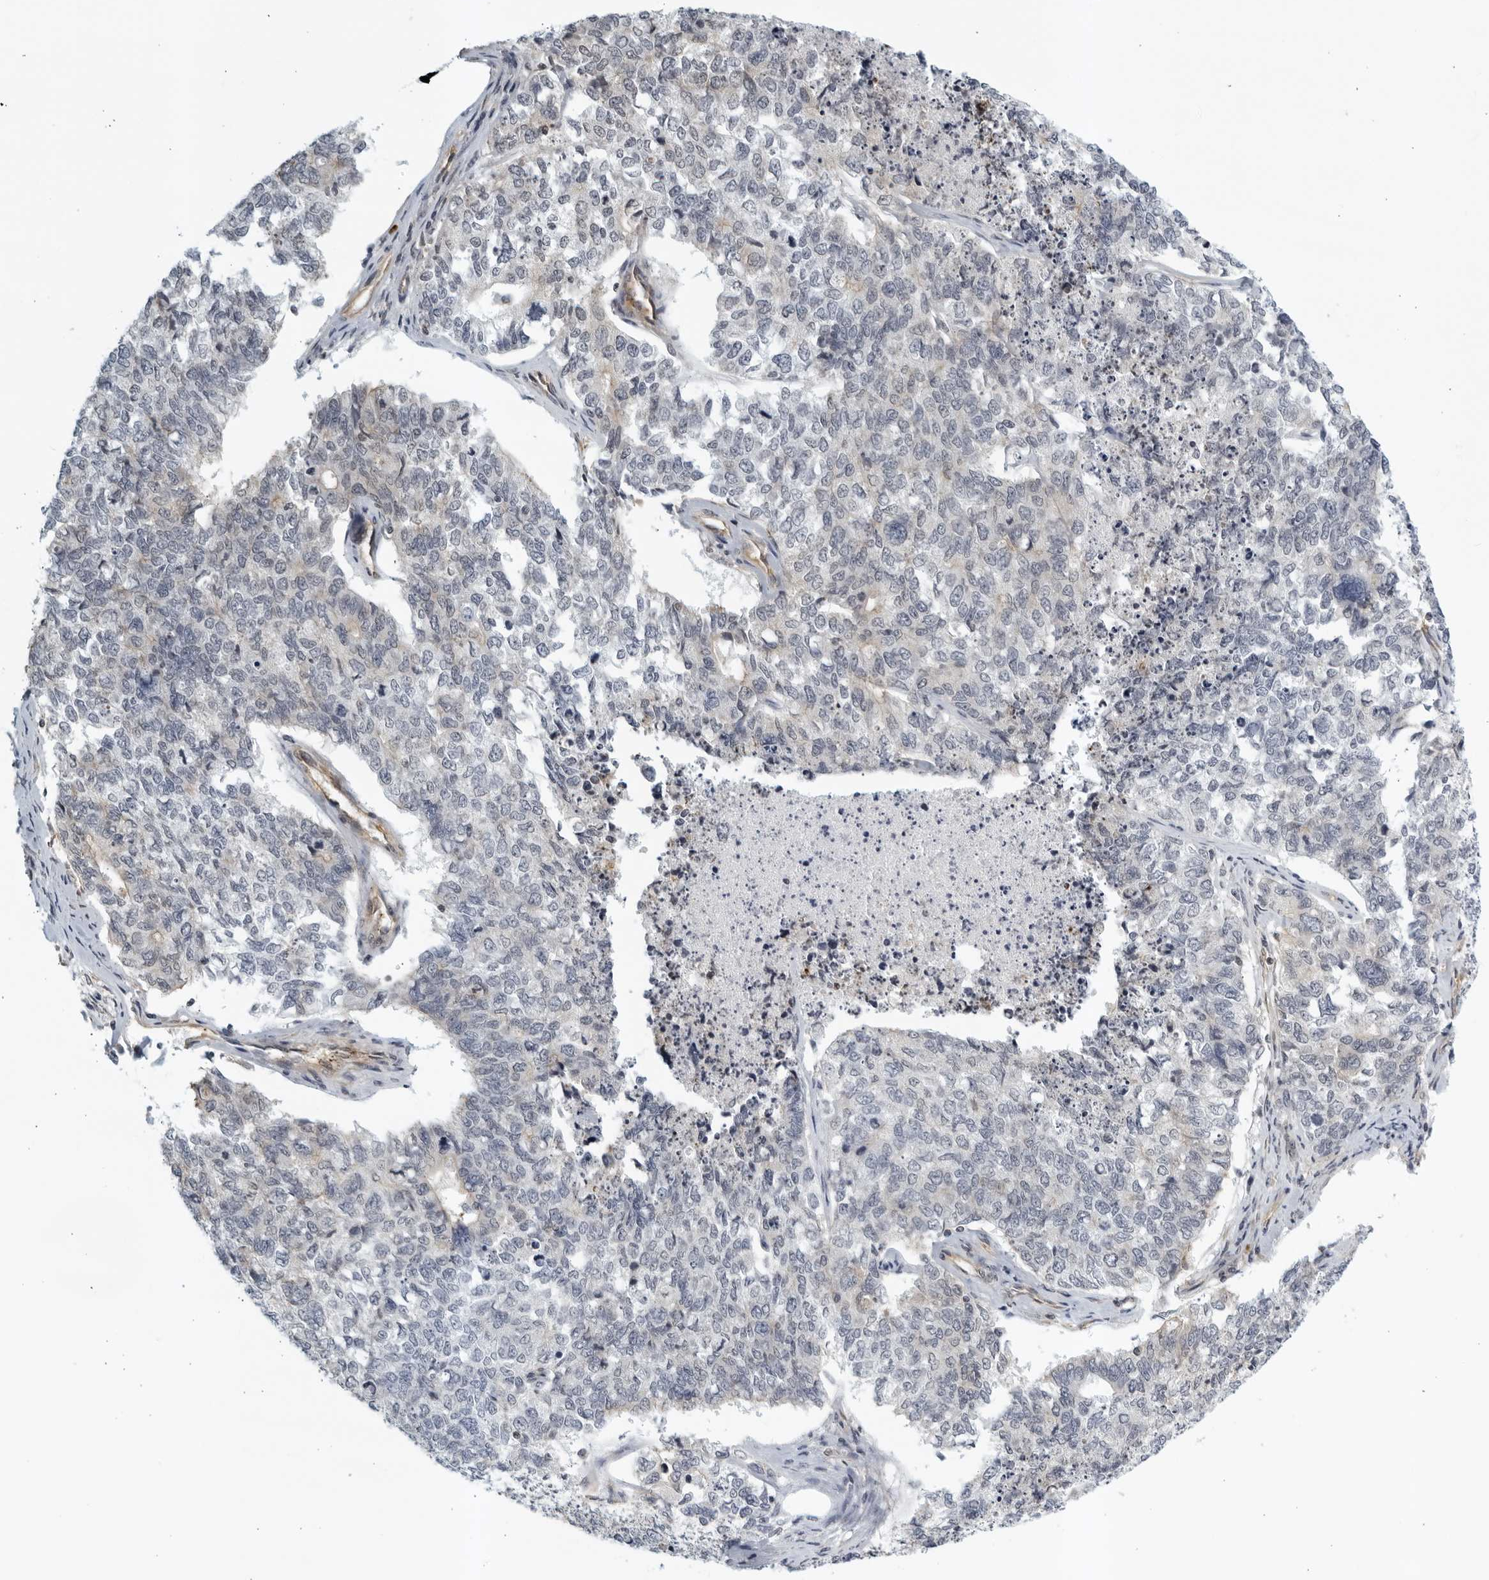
{"staining": {"intensity": "negative", "quantity": "none", "location": "none"}, "tissue": "cervical cancer", "cell_type": "Tumor cells", "image_type": "cancer", "snomed": [{"axis": "morphology", "description": "Squamous cell carcinoma, NOS"}, {"axis": "topography", "description": "Cervix"}], "caption": "Immunohistochemistry histopathology image of human cervical cancer stained for a protein (brown), which displays no expression in tumor cells.", "gene": "SERTAD4", "patient": {"sex": "female", "age": 63}}